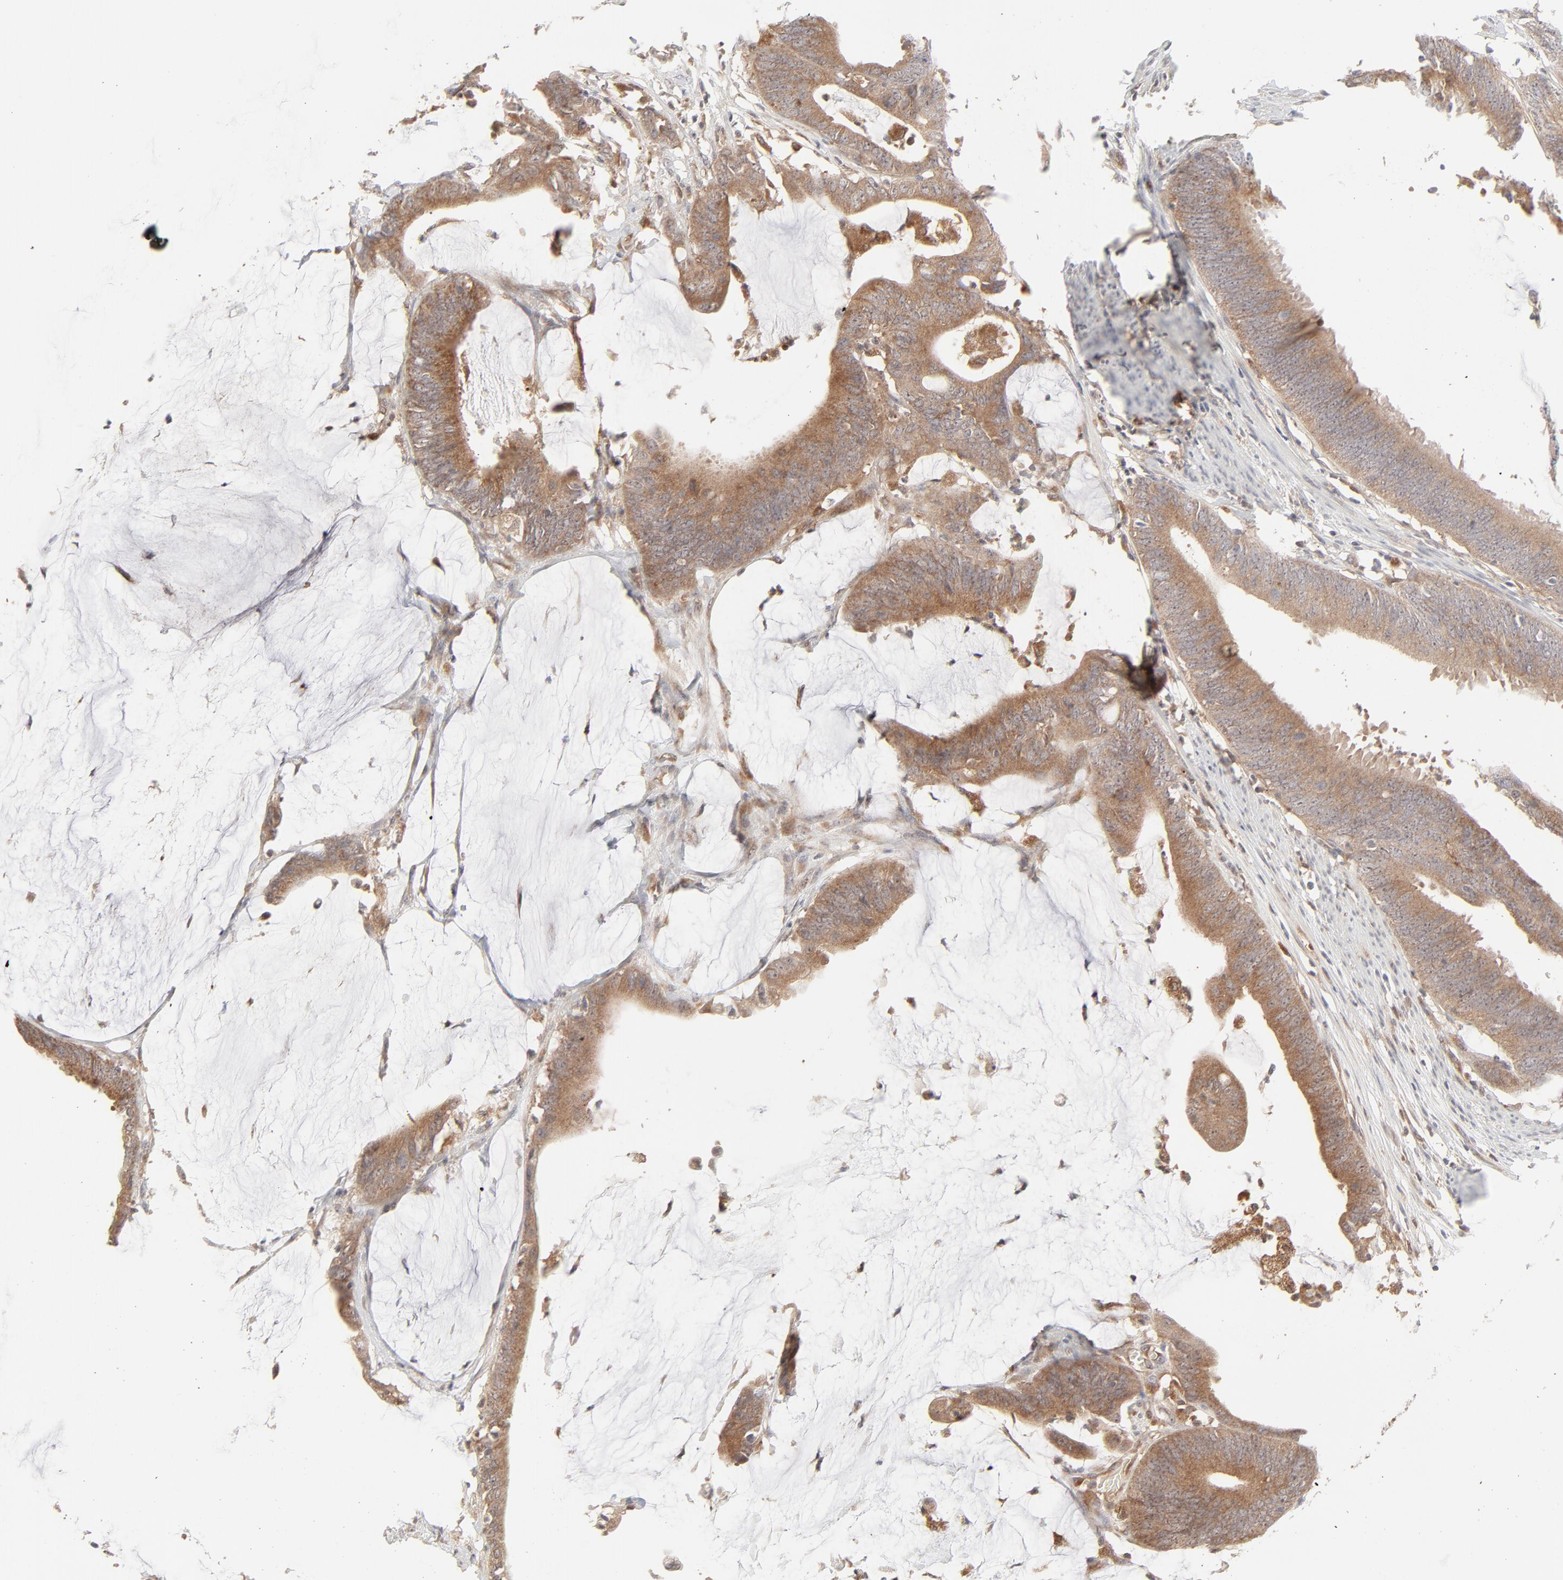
{"staining": {"intensity": "moderate", "quantity": ">75%", "location": "cytoplasmic/membranous"}, "tissue": "colorectal cancer", "cell_type": "Tumor cells", "image_type": "cancer", "snomed": [{"axis": "morphology", "description": "Adenocarcinoma, NOS"}, {"axis": "topography", "description": "Rectum"}], "caption": "Tumor cells display moderate cytoplasmic/membranous positivity in about >75% of cells in adenocarcinoma (colorectal). Using DAB (brown) and hematoxylin (blue) stains, captured at high magnification using brightfield microscopy.", "gene": "RAB5C", "patient": {"sex": "female", "age": 66}}